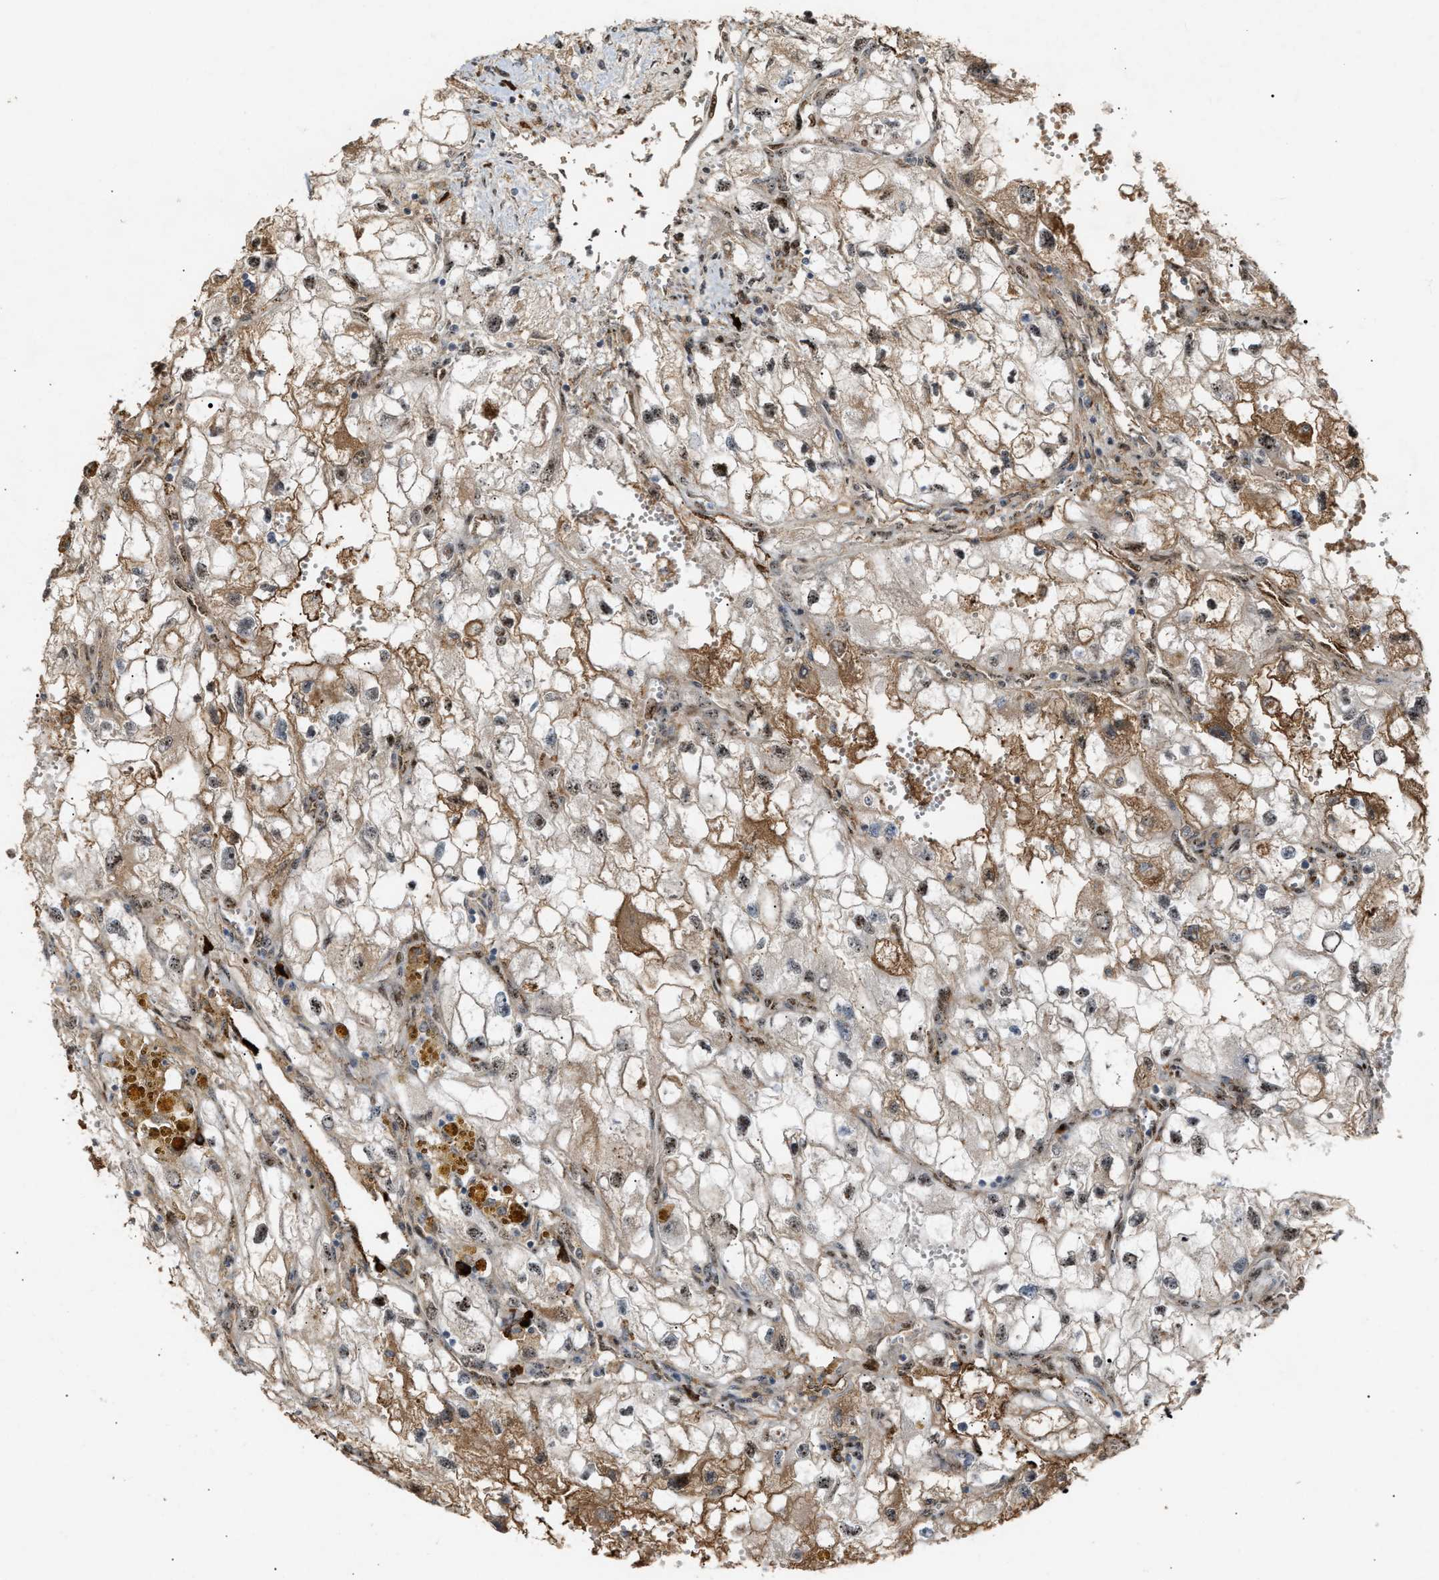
{"staining": {"intensity": "moderate", "quantity": "25%-75%", "location": "cytoplasmic/membranous,nuclear"}, "tissue": "renal cancer", "cell_type": "Tumor cells", "image_type": "cancer", "snomed": [{"axis": "morphology", "description": "Adenocarcinoma, NOS"}, {"axis": "topography", "description": "Kidney"}], "caption": "This is an image of immunohistochemistry staining of renal cancer, which shows moderate positivity in the cytoplasmic/membranous and nuclear of tumor cells.", "gene": "ZFAND5", "patient": {"sex": "female", "age": 70}}